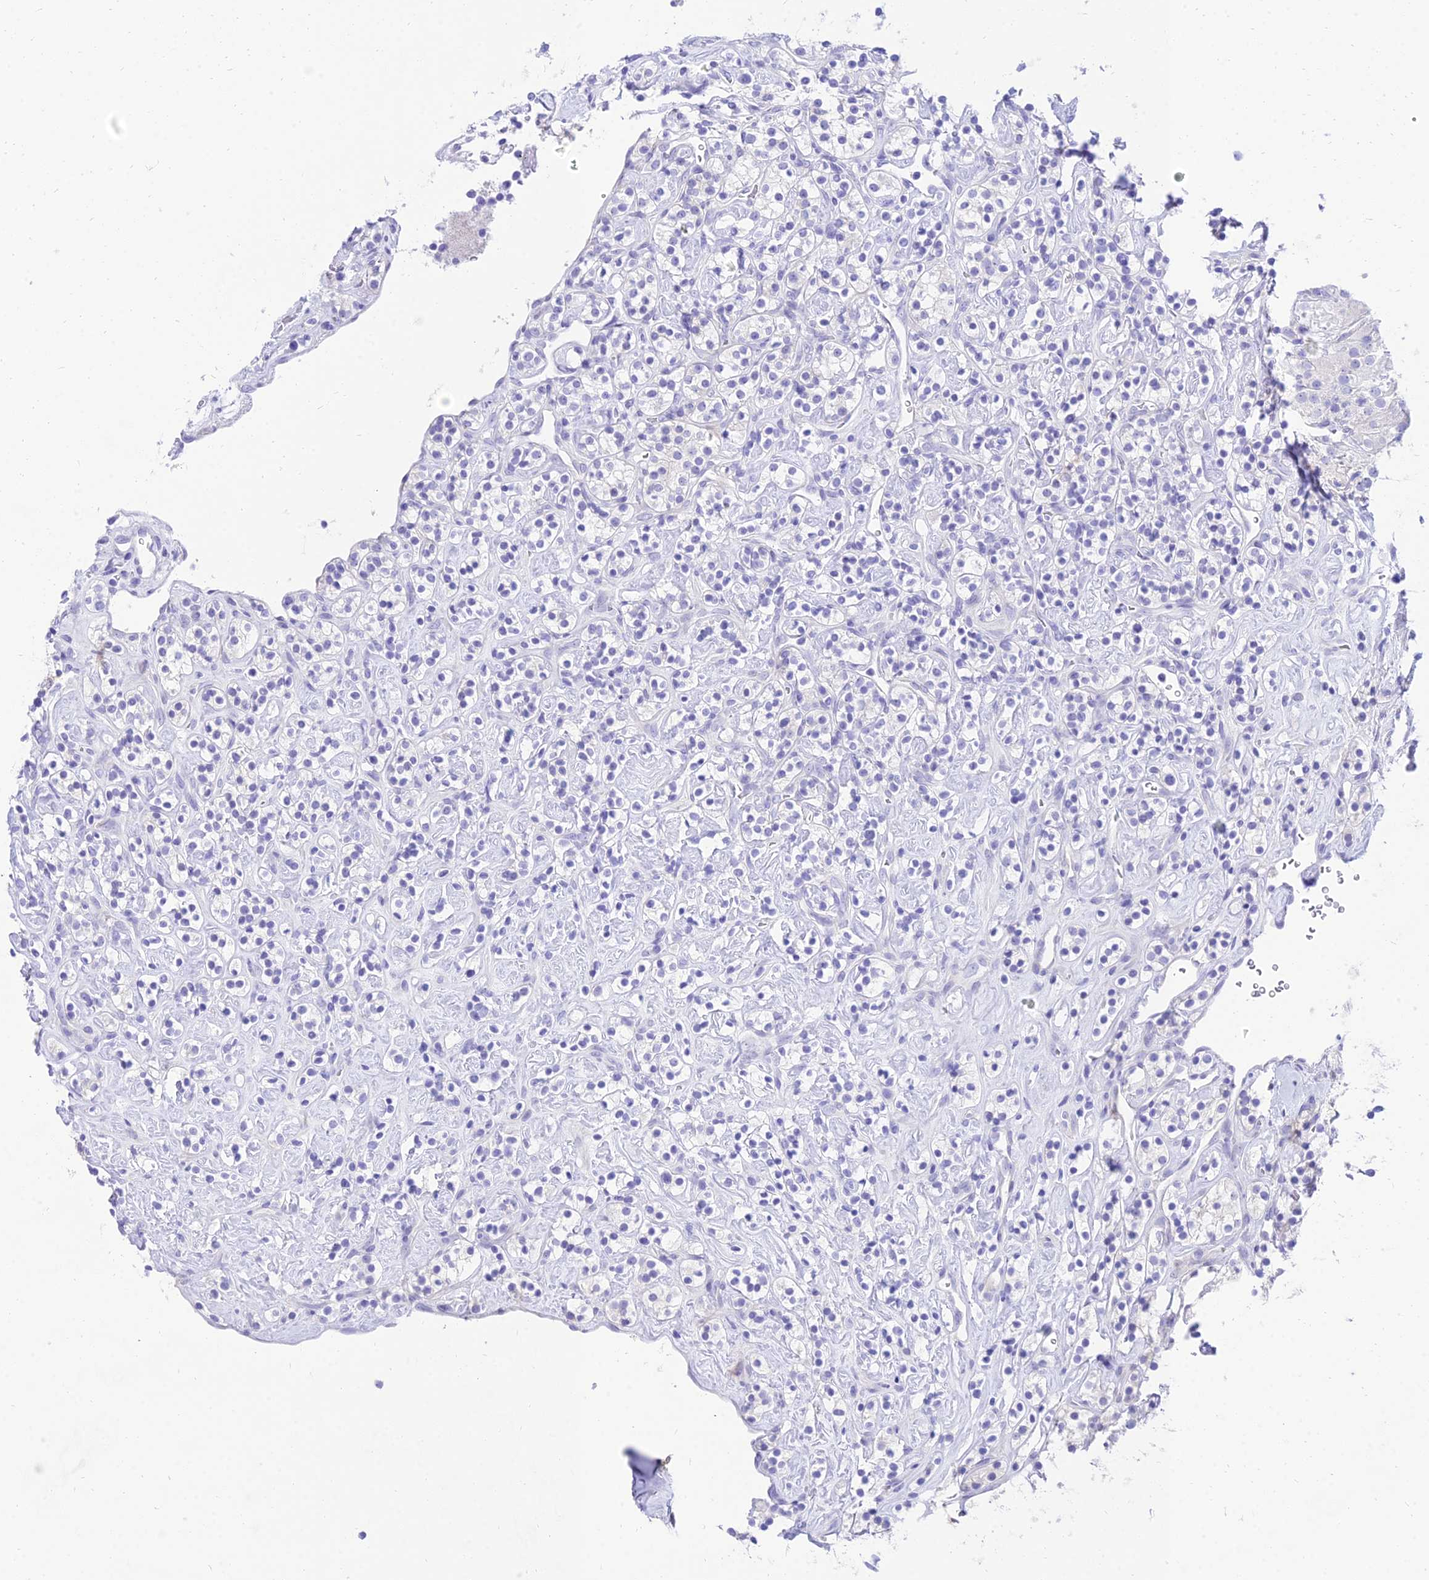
{"staining": {"intensity": "negative", "quantity": "none", "location": "none"}, "tissue": "renal cancer", "cell_type": "Tumor cells", "image_type": "cancer", "snomed": [{"axis": "morphology", "description": "Adenocarcinoma, NOS"}, {"axis": "topography", "description": "Kidney"}], "caption": "Photomicrograph shows no significant protein positivity in tumor cells of adenocarcinoma (renal).", "gene": "TAC3", "patient": {"sex": "male", "age": 77}}